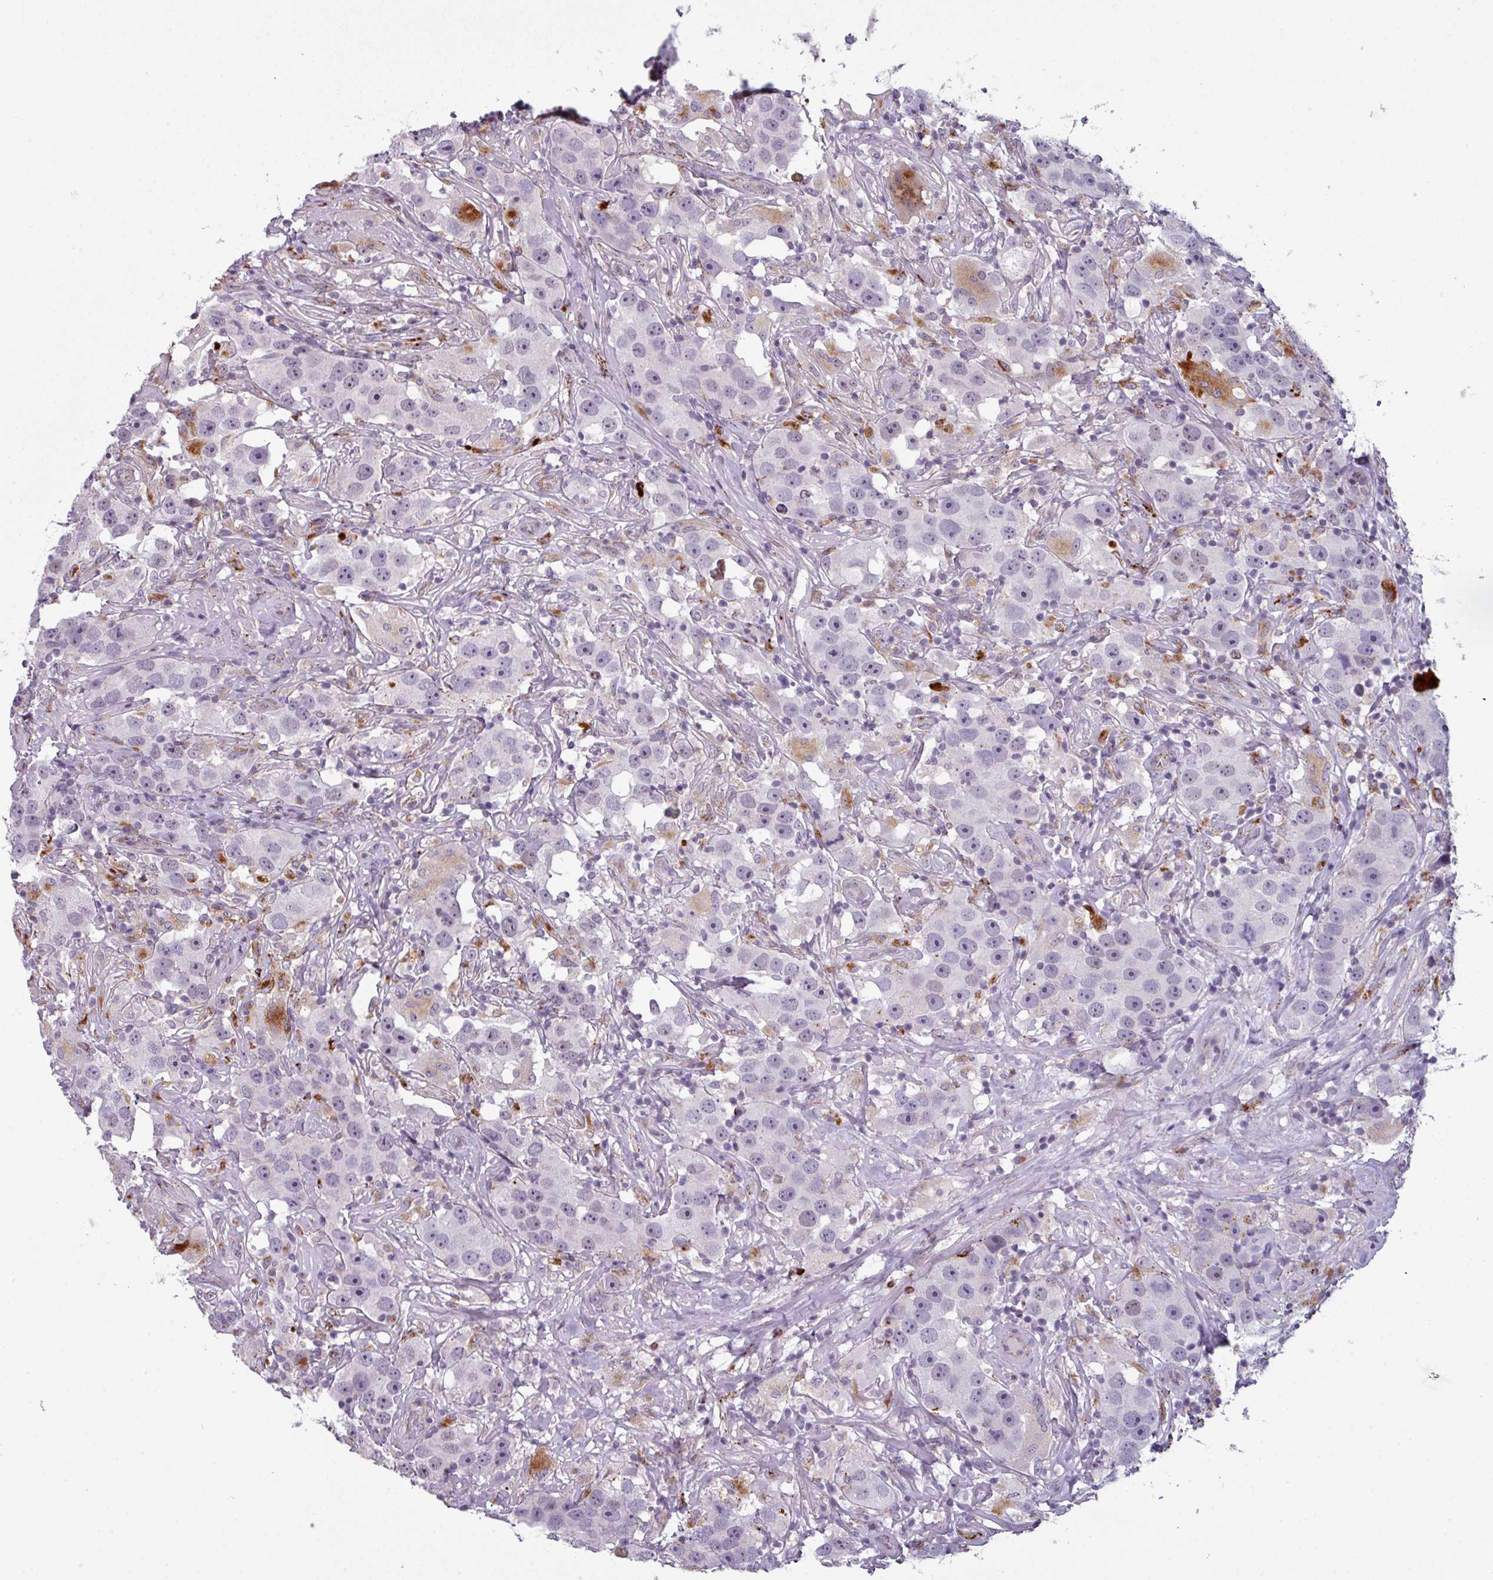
{"staining": {"intensity": "negative", "quantity": "none", "location": "none"}, "tissue": "testis cancer", "cell_type": "Tumor cells", "image_type": "cancer", "snomed": [{"axis": "morphology", "description": "Seminoma, NOS"}, {"axis": "topography", "description": "Testis"}], "caption": "Human testis cancer stained for a protein using immunohistochemistry displays no expression in tumor cells.", "gene": "TMEFF1", "patient": {"sex": "male", "age": 49}}